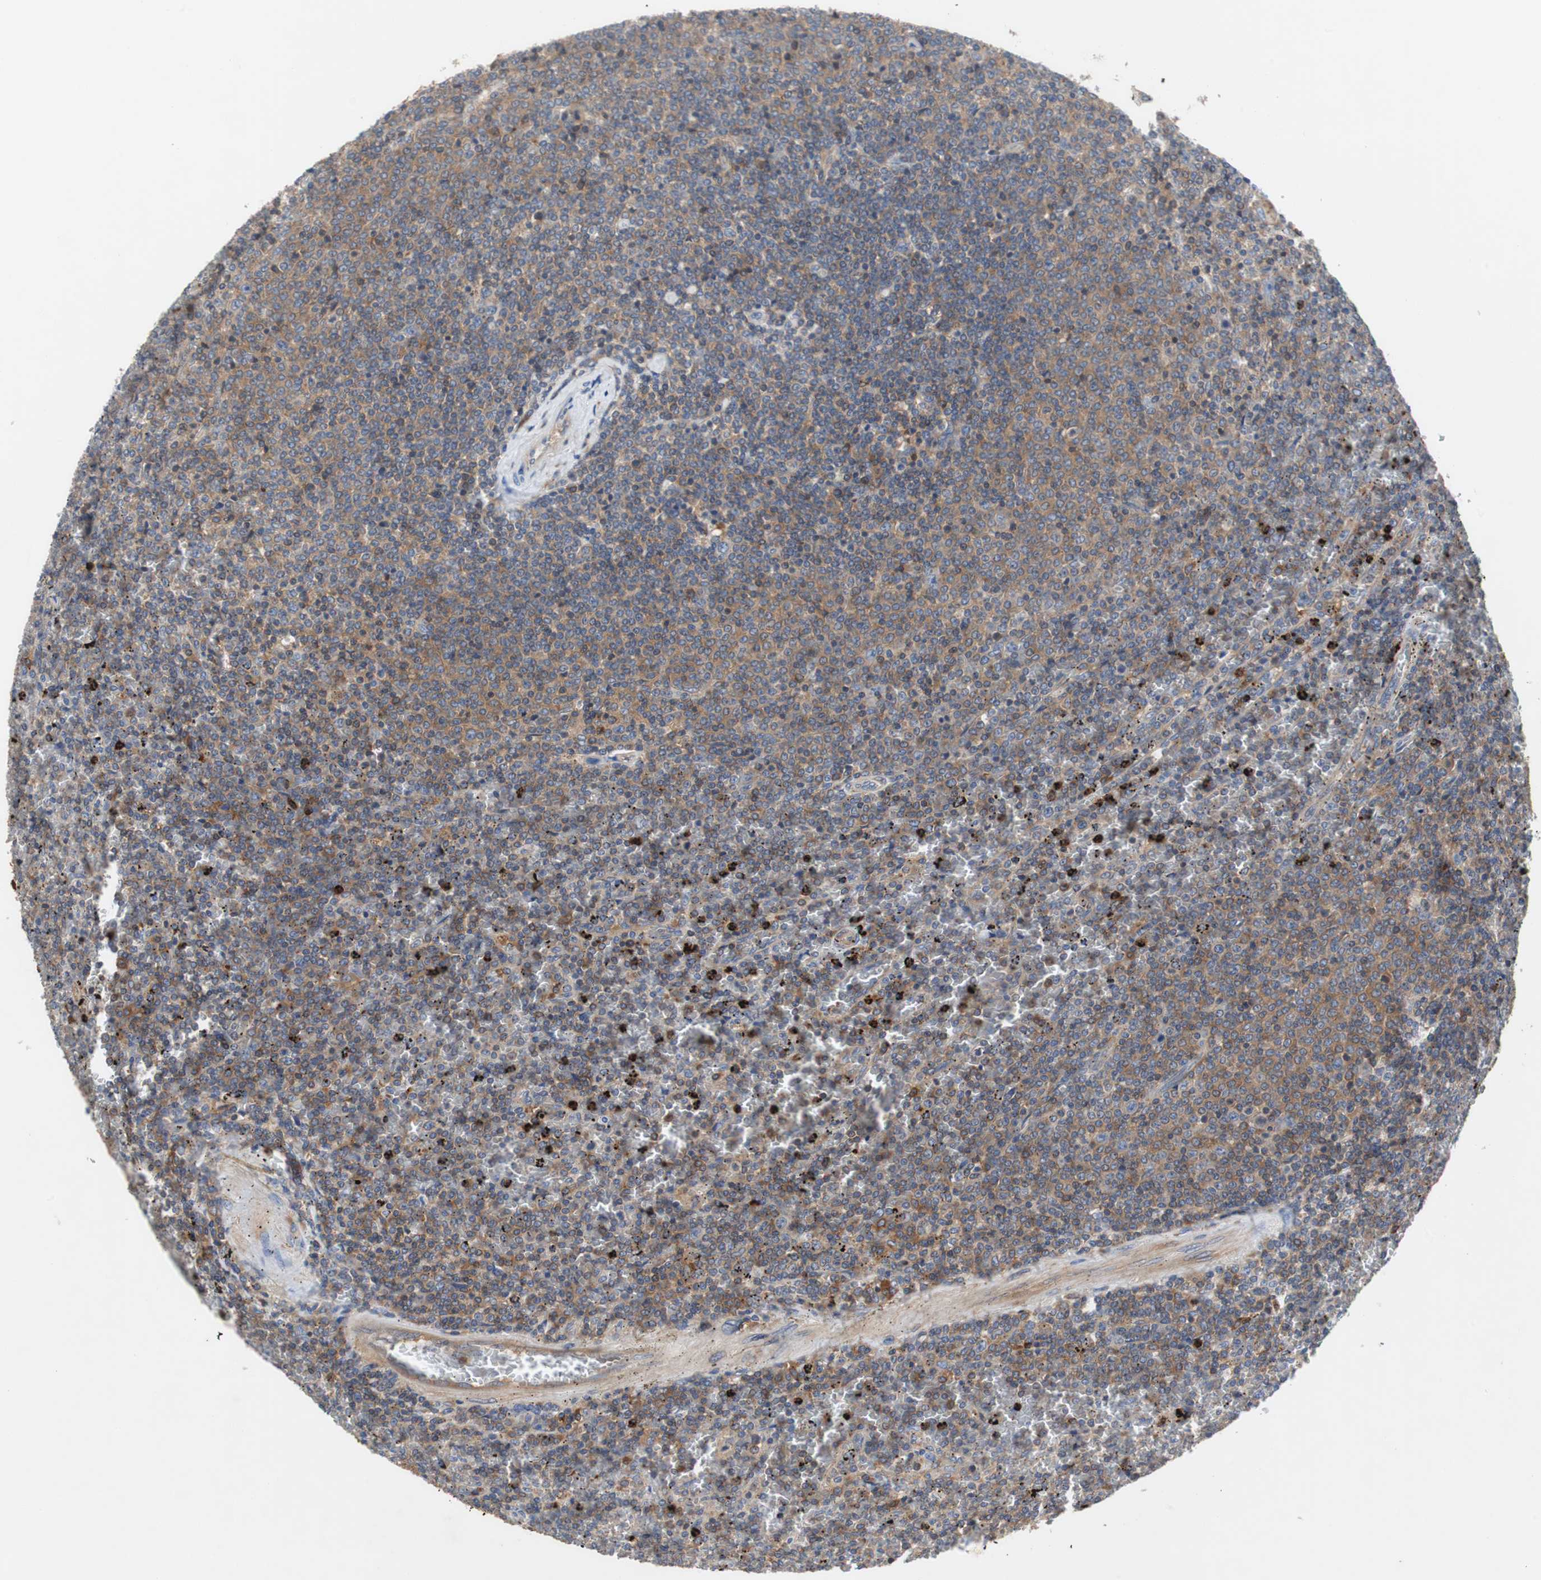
{"staining": {"intensity": "moderate", "quantity": ">75%", "location": "cytoplasmic/membranous"}, "tissue": "lymphoma", "cell_type": "Tumor cells", "image_type": "cancer", "snomed": [{"axis": "morphology", "description": "Malignant lymphoma, non-Hodgkin's type, Low grade"}, {"axis": "topography", "description": "Spleen"}], "caption": "High-power microscopy captured an immunohistochemistry (IHC) image of lymphoma, revealing moderate cytoplasmic/membranous staining in about >75% of tumor cells.", "gene": "GYS1", "patient": {"sex": "female", "age": 77}}